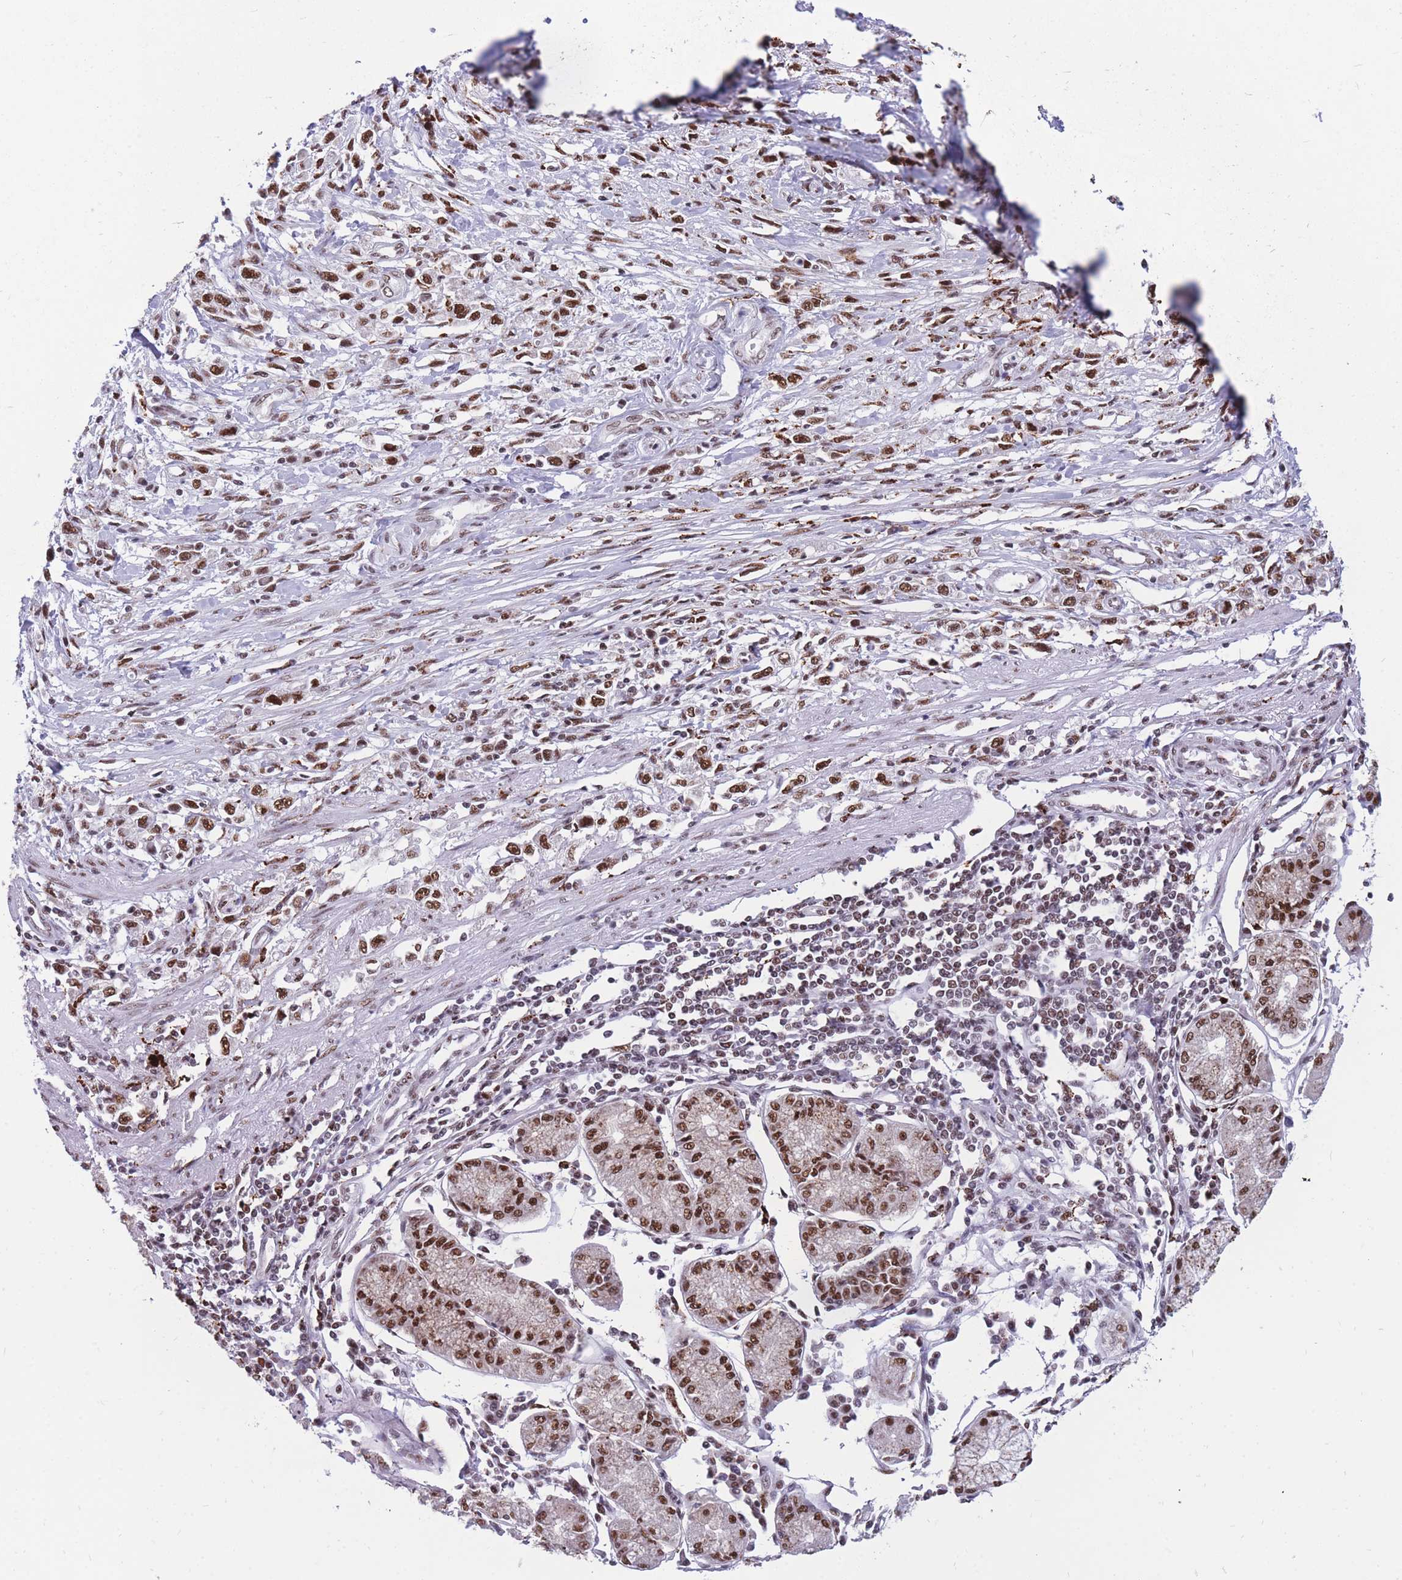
{"staining": {"intensity": "strong", "quantity": ">75%", "location": "nuclear"}, "tissue": "stomach cancer", "cell_type": "Tumor cells", "image_type": "cancer", "snomed": [{"axis": "morphology", "description": "Adenocarcinoma, NOS"}, {"axis": "topography", "description": "Stomach"}], "caption": "Immunohistochemistry (IHC) of human stomach adenocarcinoma exhibits high levels of strong nuclear expression in approximately >75% of tumor cells. (brown staining indicates protein expression, while blue staining denotes nuclei).", "gene": "PRPF19", "patient": {"sex": "female", "age": 59}}